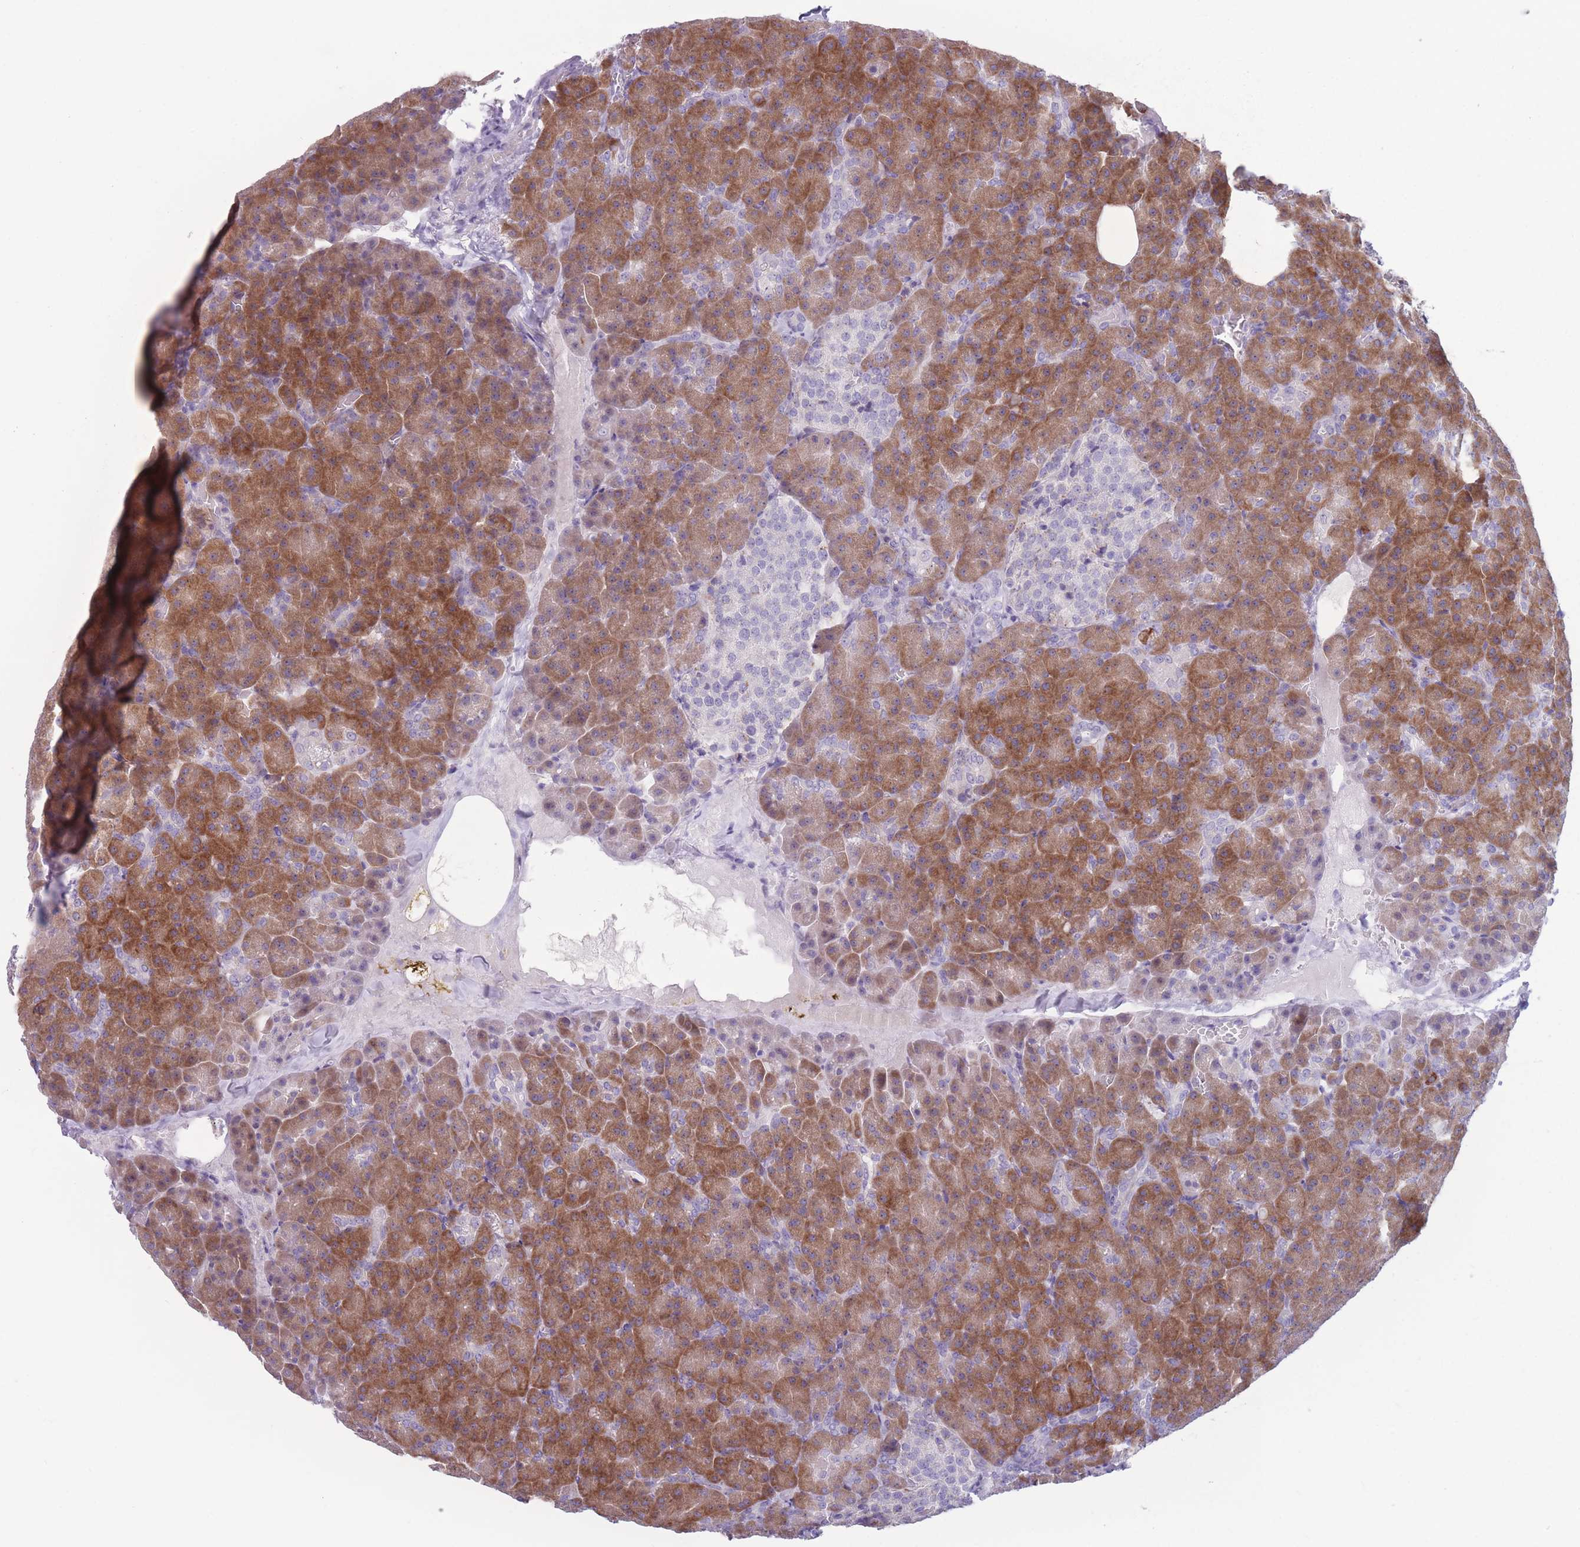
{"staining": {"intensity": "moderate", "quantity": ">75%", "location": "cytoplasmic/membranous"}, "tissue": "pancreas", "cell_type": "Exocrine glandular cells", "image_type": "normal", "snomed": [{"axis": "morphology", "description": "Normal tissue, NOS"}, {"axis": "topography", "description": "Pancreas"}], "caption": "Protein expression by IHC shows moderate cytoplasmic/membranous staining in approximately >75% of exocrine glandular cells in unremarkable pancreas.", "gene": "PAIP2B", "patient": {"sex": "female", "age": 74}}